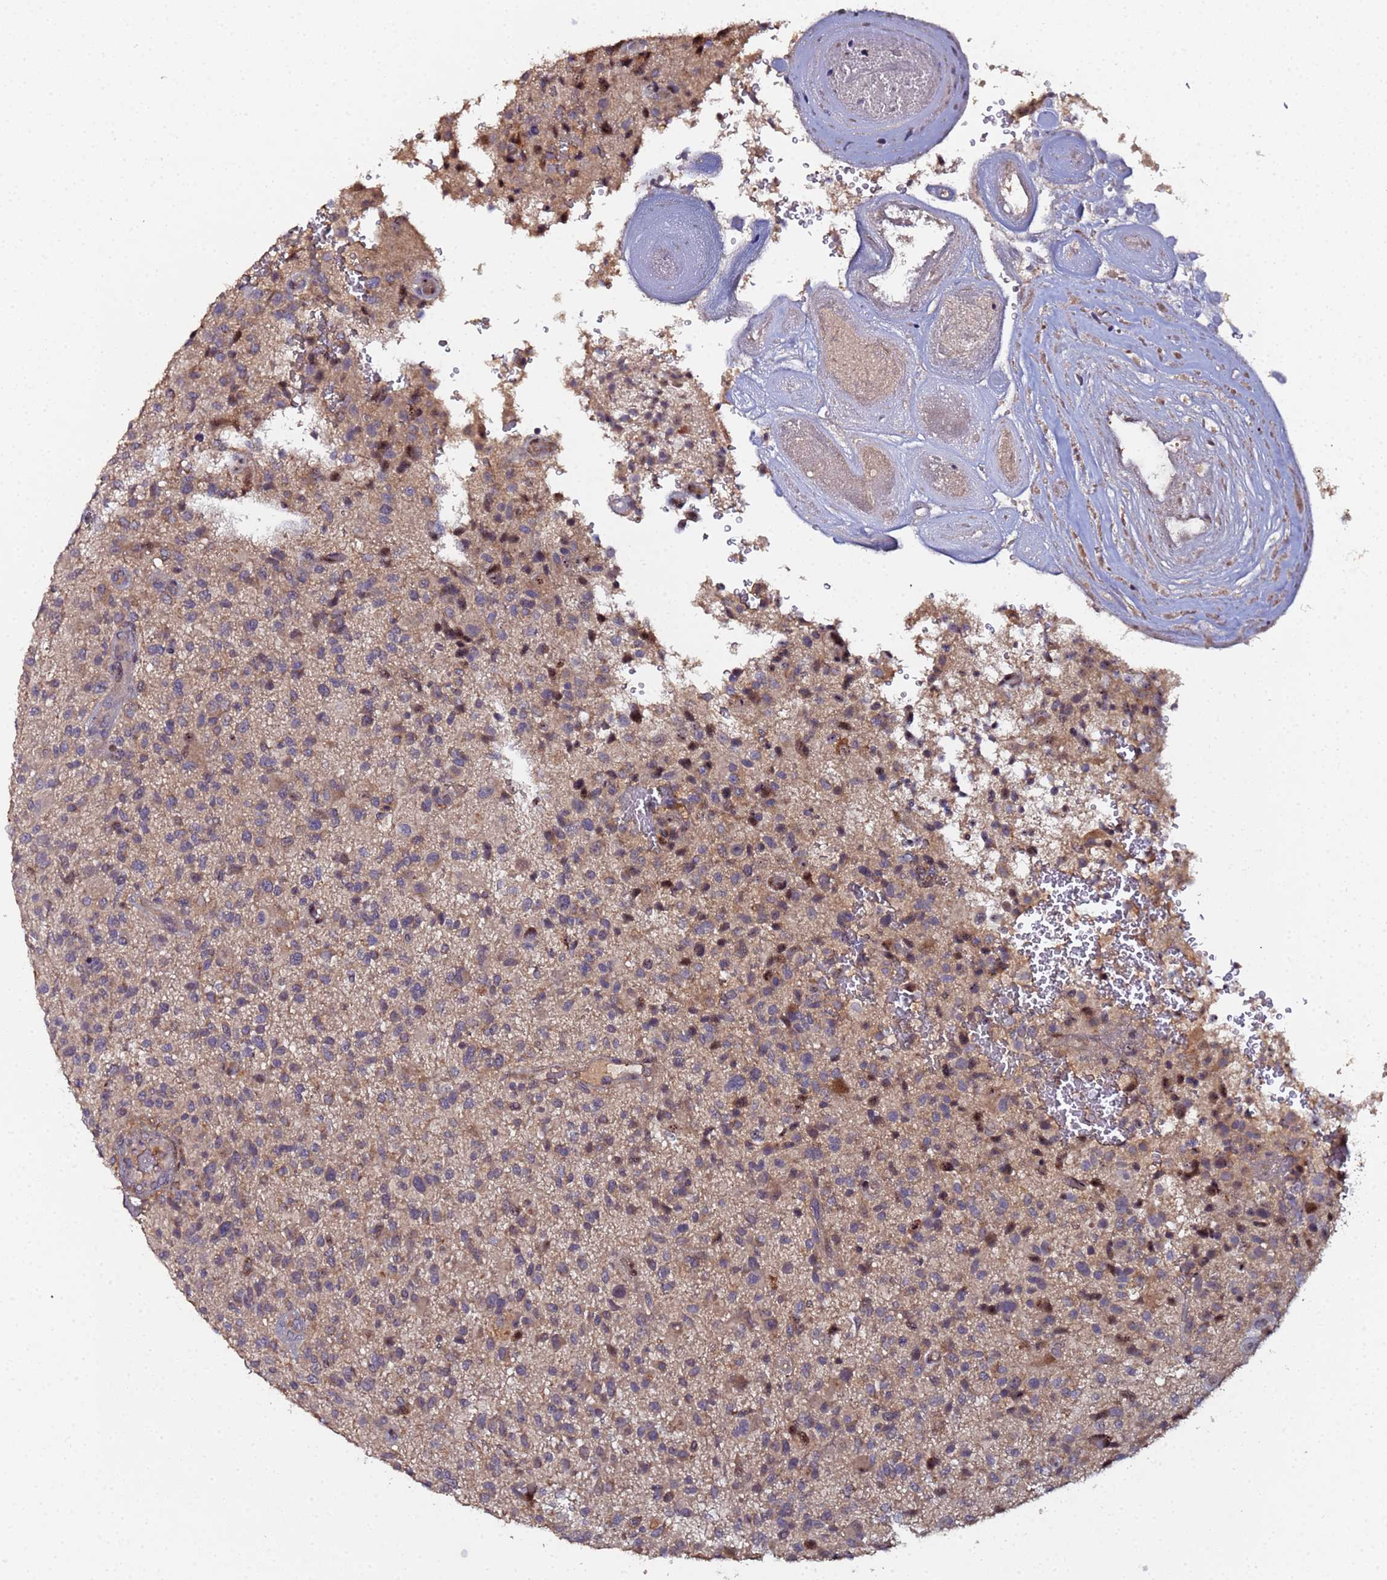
{"staining": {"intensity": "moderate", "quantity": "<25%", "location": "cytoplasmic/membranous,nuclear"}, "tissue": "glioma", "cell_type": "Tumor cells", "image_type": "cancer", "snomed": [{"axis": "morphology", "description": "Glioma, malignant, High grade"}, {"axis": "topography", "description": "Brain"}], "caption": "Glioma stained with a brown dye displays moderate cytoplasmic/membranous and nuclear positive positivity in approximately <25% of tumor cells.", "gene": "OSER1", "patient": {"sex": "male", "age": 47}}